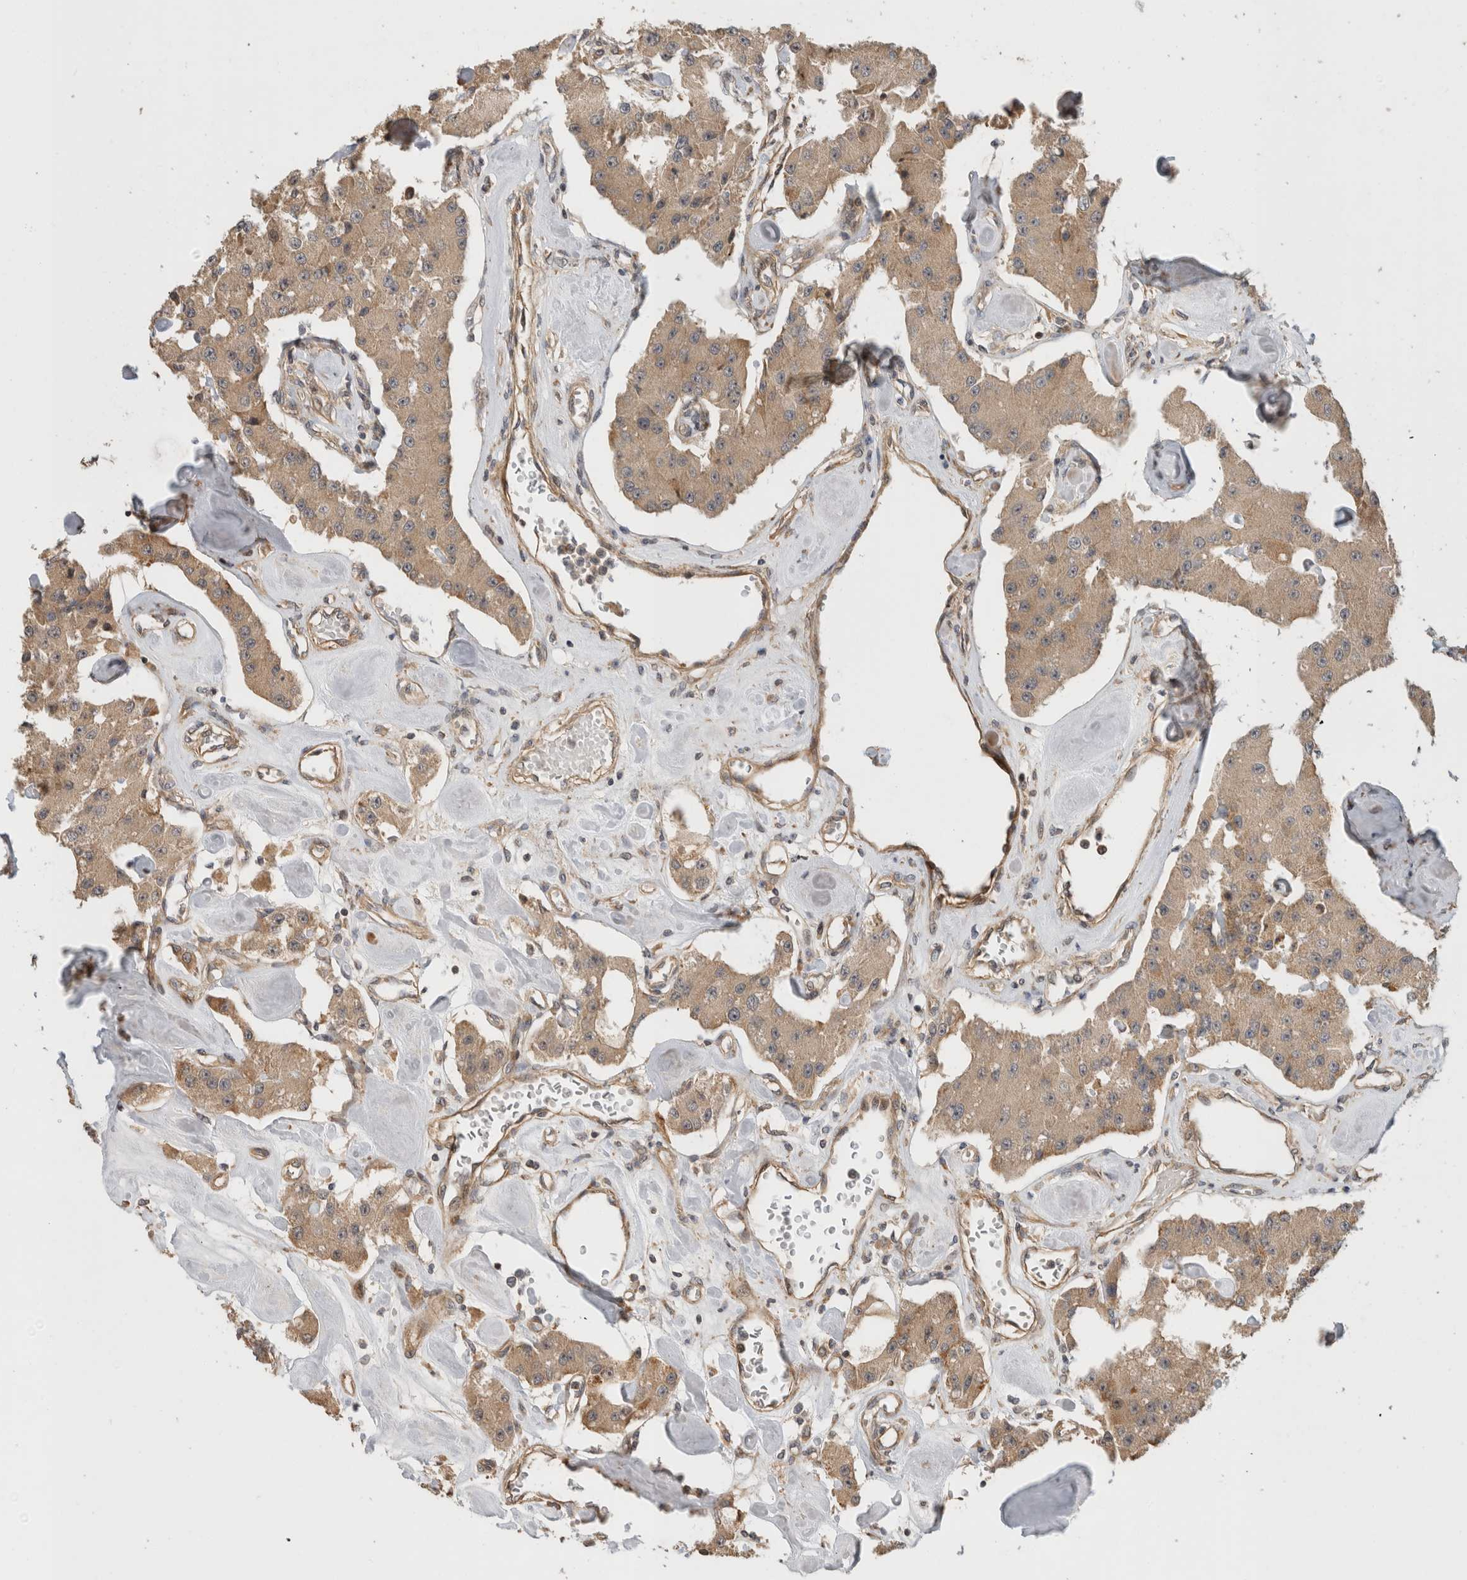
{"staining": {"intensity": "moderate", "quantity": ">75%", "location": "cytoplasmic/membranous"}, "tissue": "carcinoid", "cell_type": "Tumor cells", "image_type": "cancer", "snomed": [{"axis": "morphology", "description": "Carcinoid, malignant, NOS"}, {"axis": "topography", "description": "Pancreas"}], "caption": "Protein expression analysis of human carcinoid reveals moderate cytoplasmic/membranous staining in approximately >75% of tumor cells. (DAB (3,3'-diaminobenzidine) IHC, brown staining for protein, blue staining for nuclei).", "gene": "PCDHB15", "patient": {"sex": "male", "age": 41}}